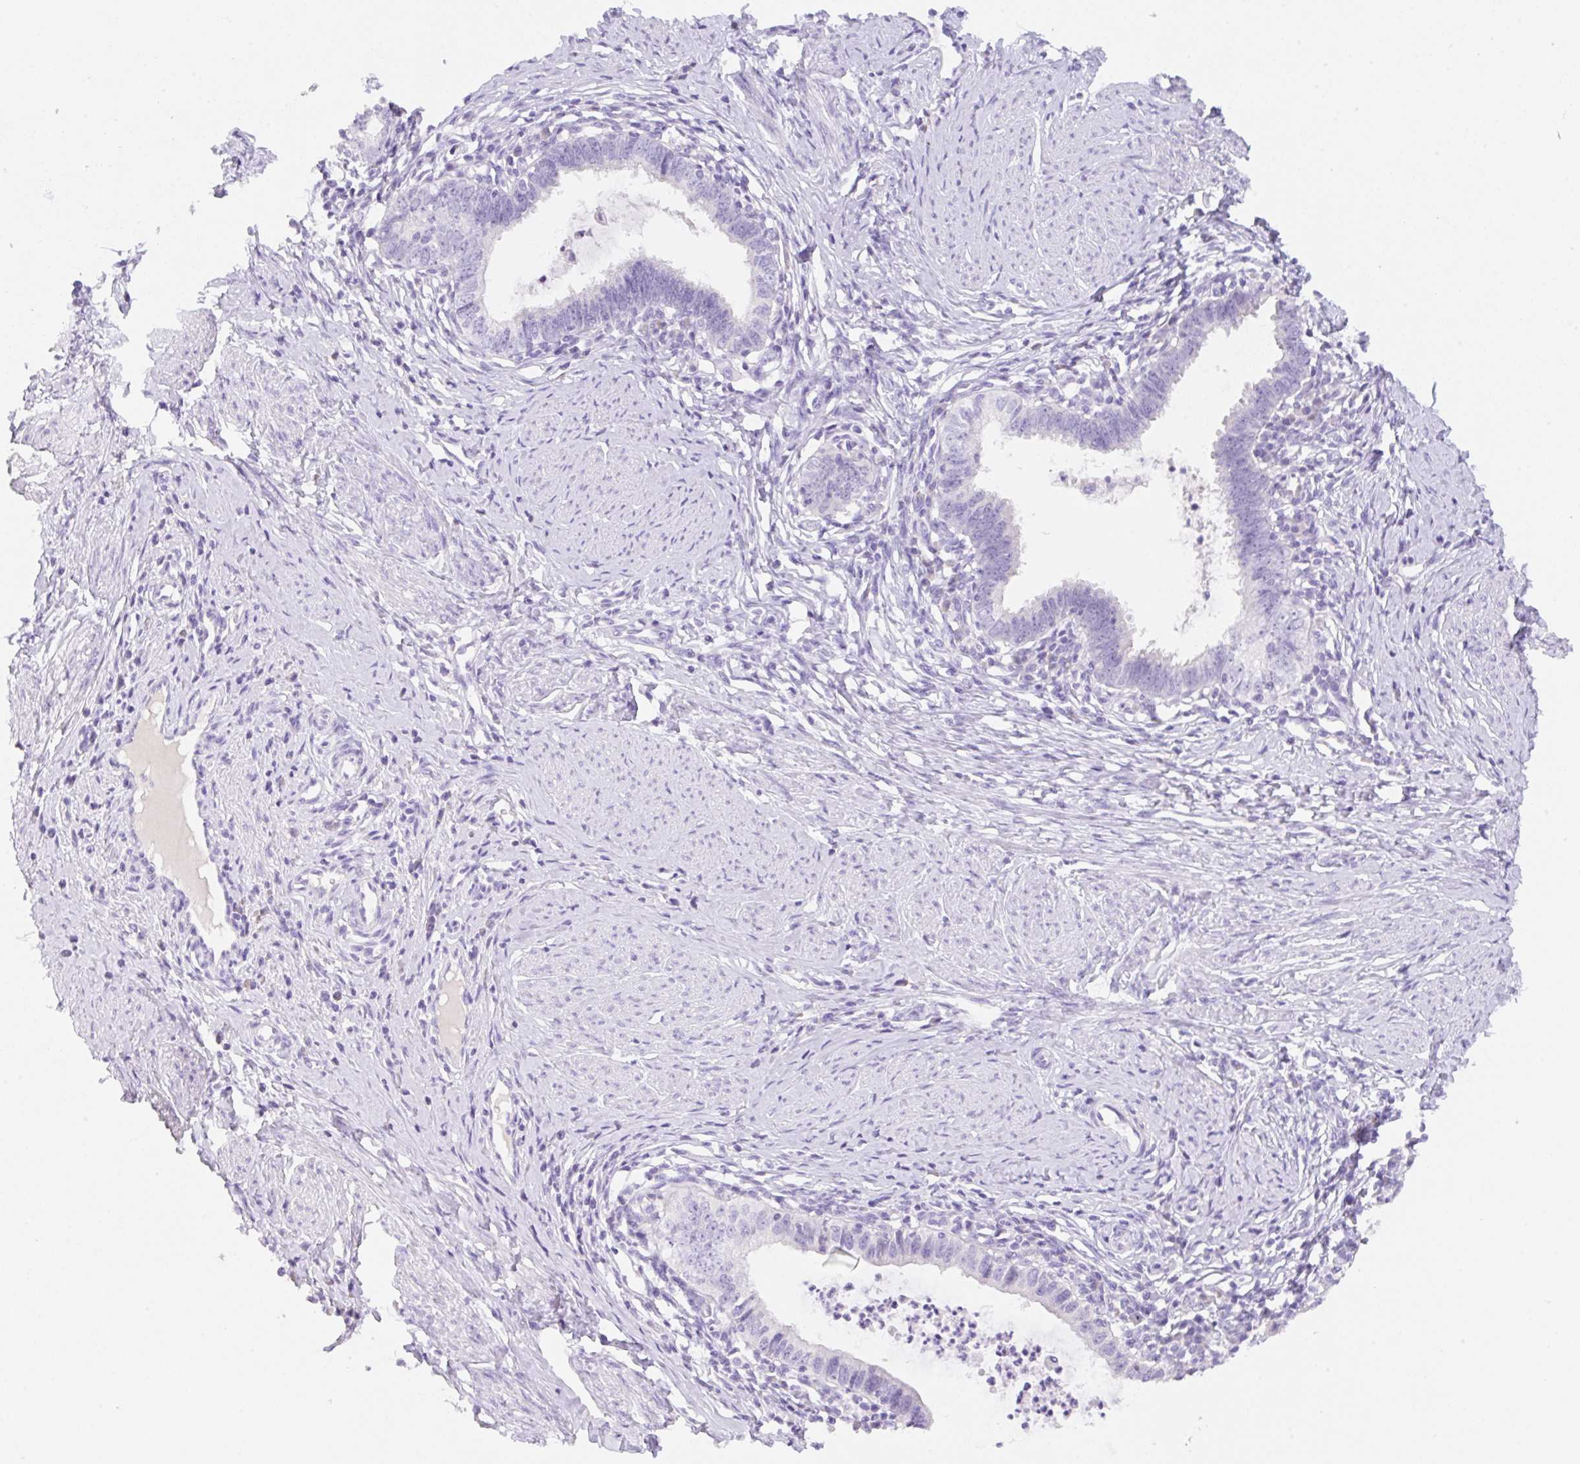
{"staining": {"intensity": "negative", "quantity": "none", "location": "none"}, "tissue": "cervical cancer", "cell_type": "Tumor cells", "image_type": "cancer", "snomed": [{"axis": "morphology", "description": "Adenocarcinoma, NOS"}, {"axis": "topography", "description": "Cervix"}], "caption": "There is no significant staining in tumor cells of cervical cancer.", "gene": "KLK8", "patient": {"sex": "female", "age": 36}}